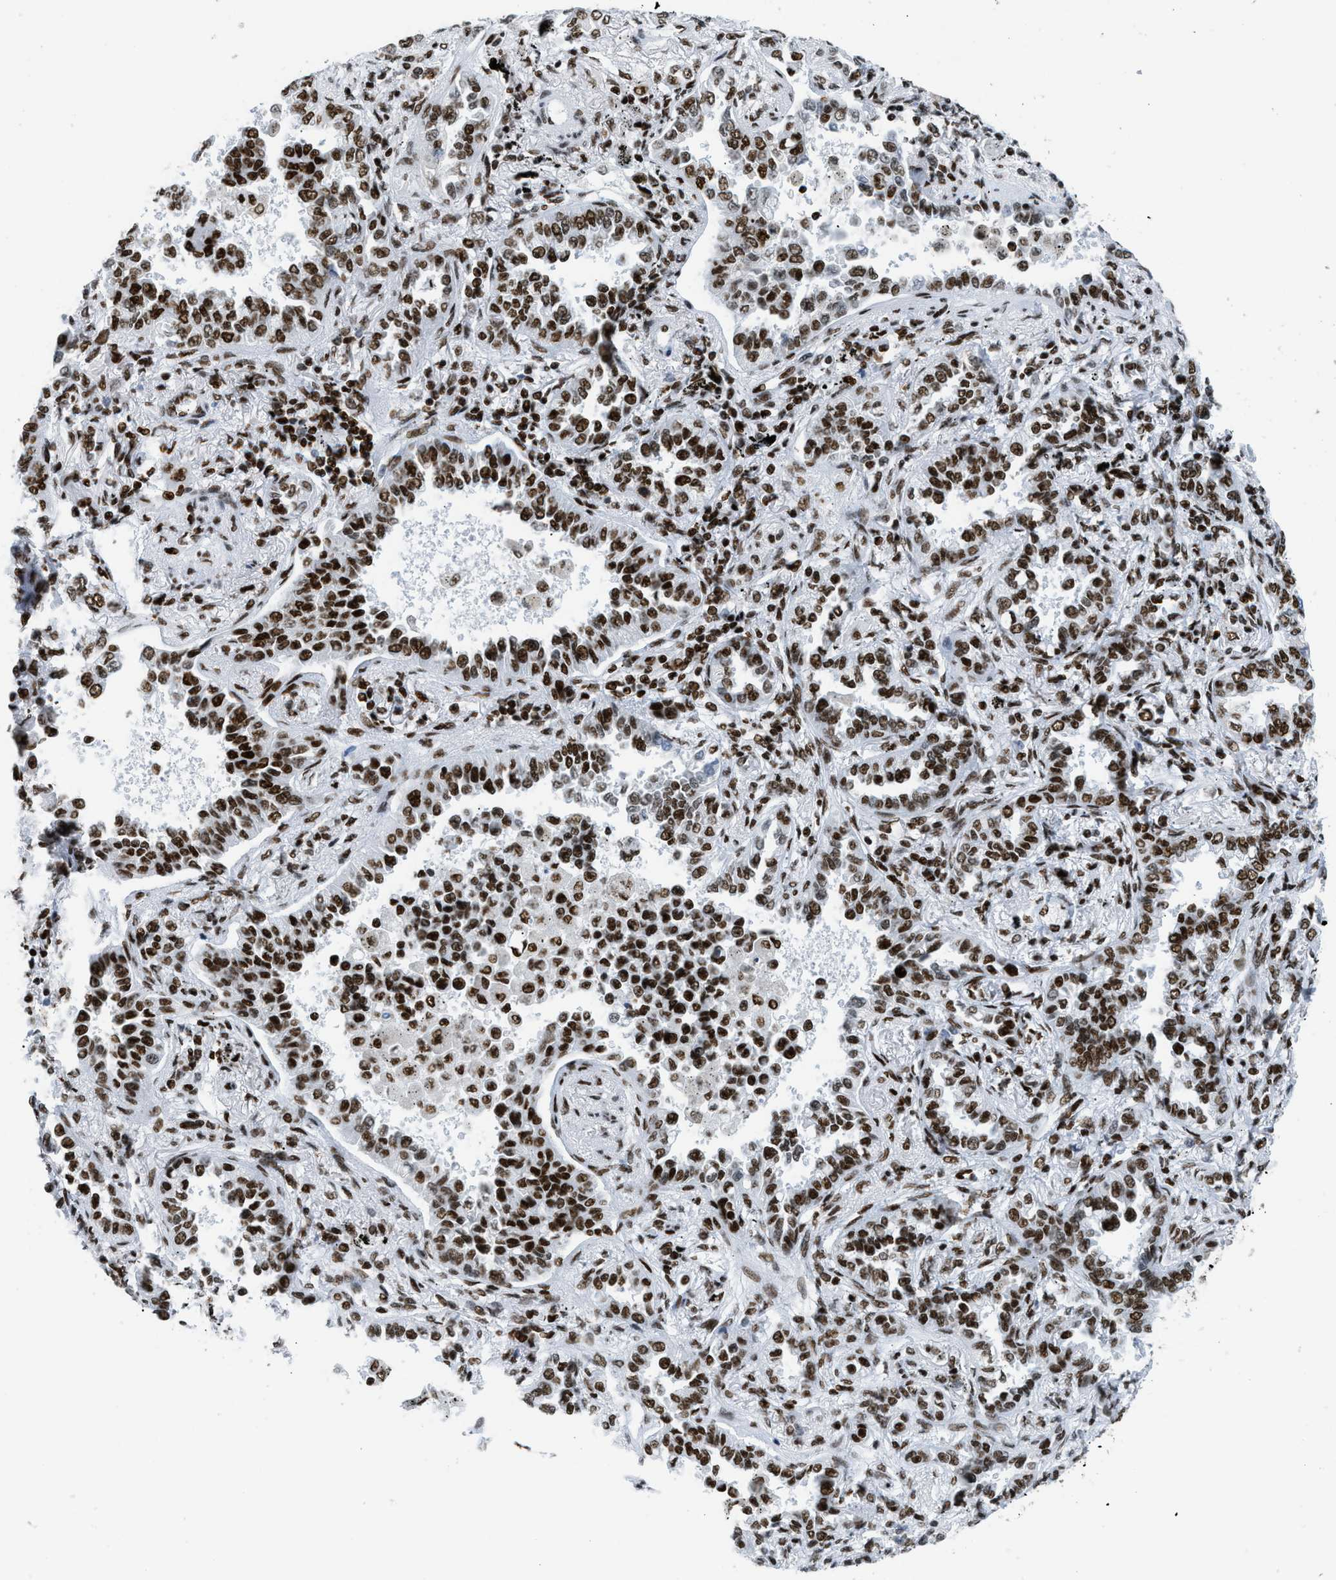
{"staining": {"intensity": "strong", "quantity": ">75%", "location": "nuclear"}, "tissue": "lung cancer", "cell_type": "Tumor cells", "image_type": "cancer", "snomed": [{"axis": "morphology", "description": "Normal tissue, NOS"}, {"axis": "morphology", "description": "Adenocarcinoma, NOS"}, {"axis": "topography", "description": "Lung"}], "caption": "Brown immunohistochemical staining in human lung cancer (adenocarcinoma) demonstrates strong nuclear positivity in about >75% of tumor cells.", "gene": "PIF1", "patient": {"sex": "male", "age": 59}}